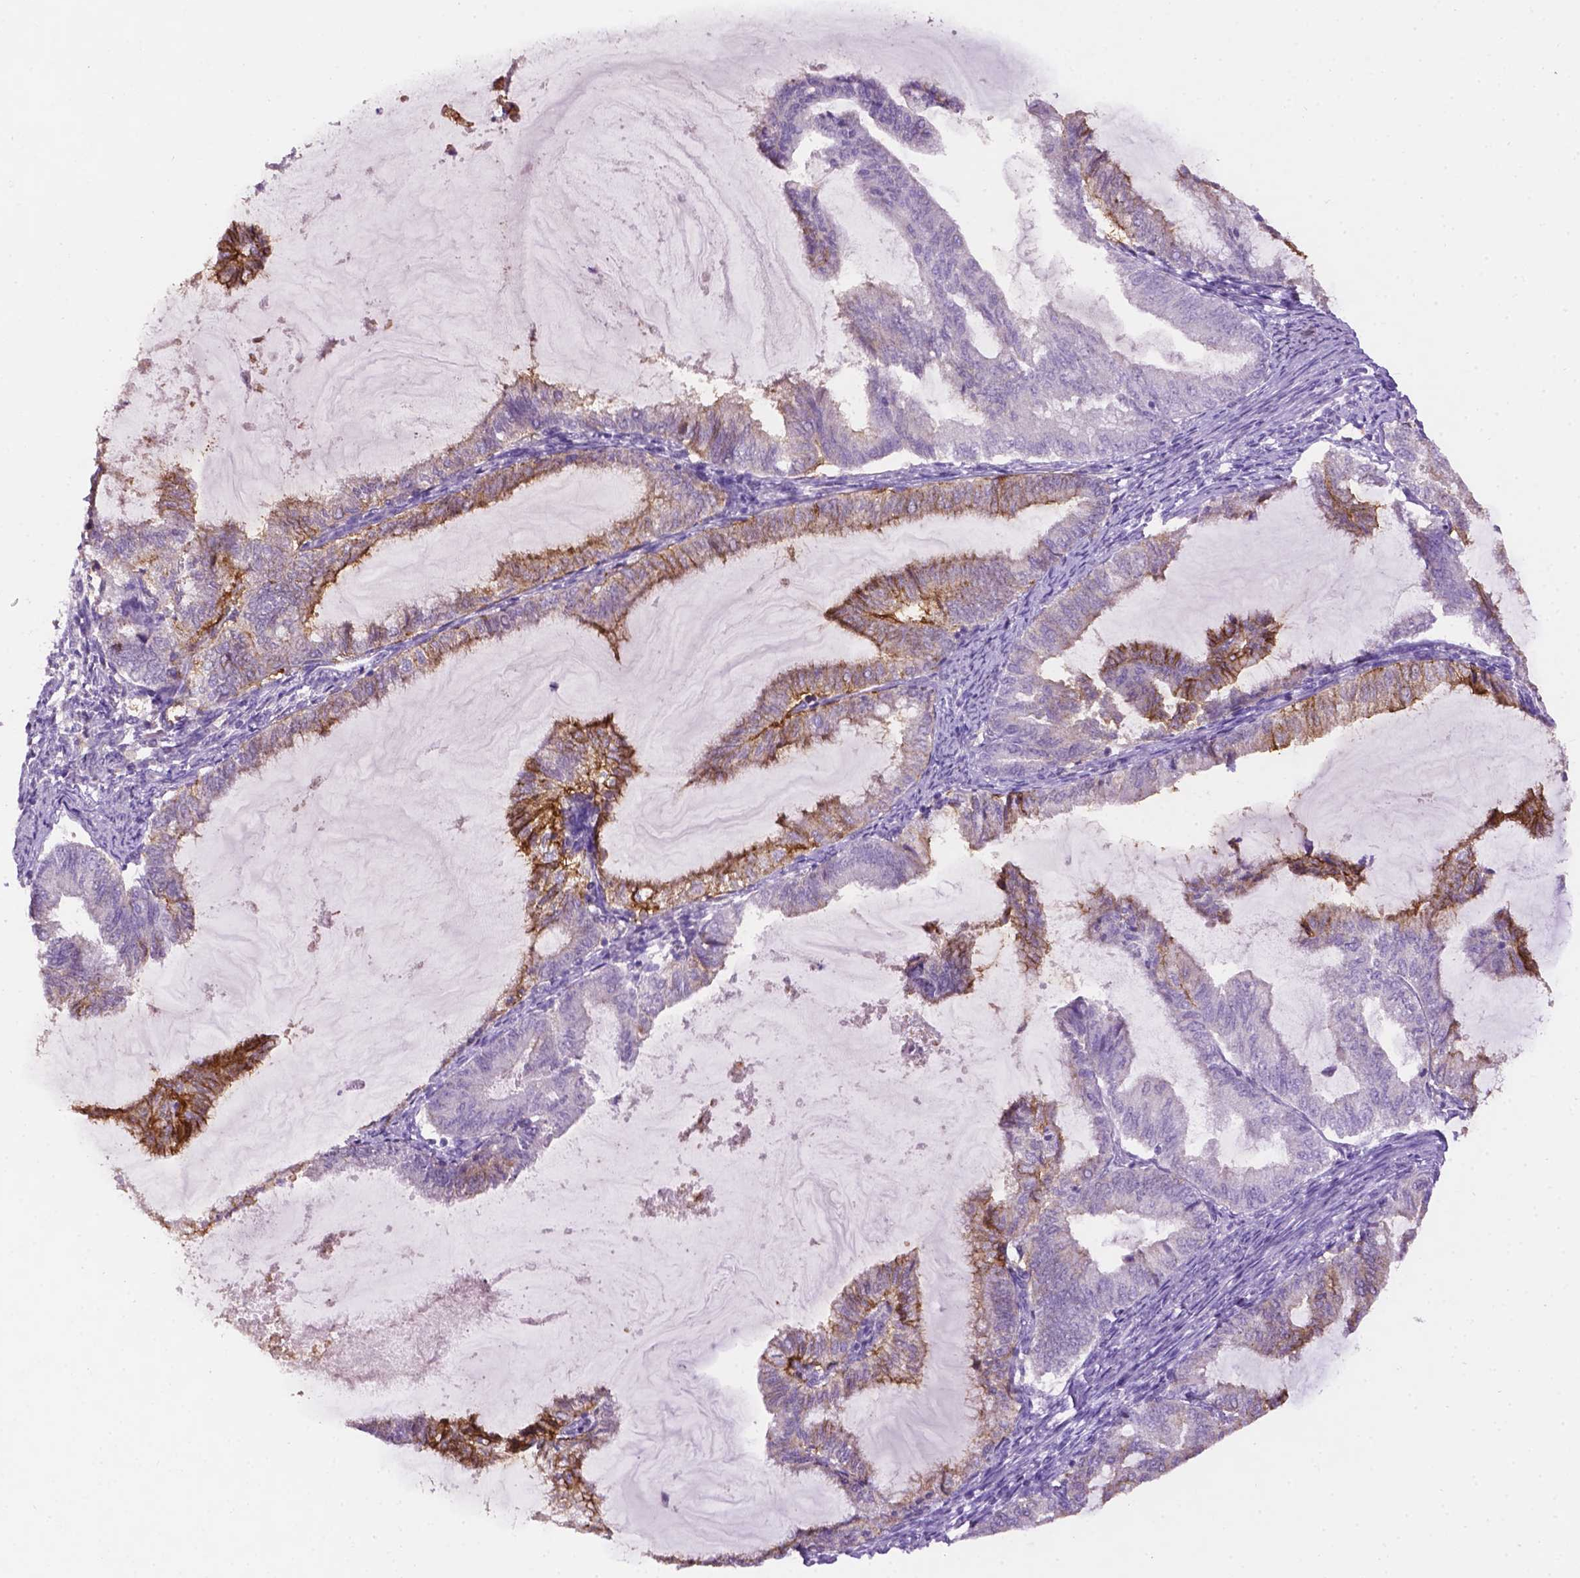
{"staining": {"intensity": "moderate", "quantity": "<25%", "location": "cytoplasmic/membranous"}, "tissue": "endometrial cancer", "cell_type": "Tumor cells", "image_type": "cancer", "snomed": [{"axis": "morphology", "description": "Adenocarcinoma, NOS"}, {"axis": "topography", "description": "Endometrium"}], "caption": "Endometrial cancer stained with DAB IHC displays low levels of moderate cytoplasmic/membranous staining in approximately <25% of tumor cells.", "gene": "TACSTD2", "patient": {"sex": "female", "age": 79}}